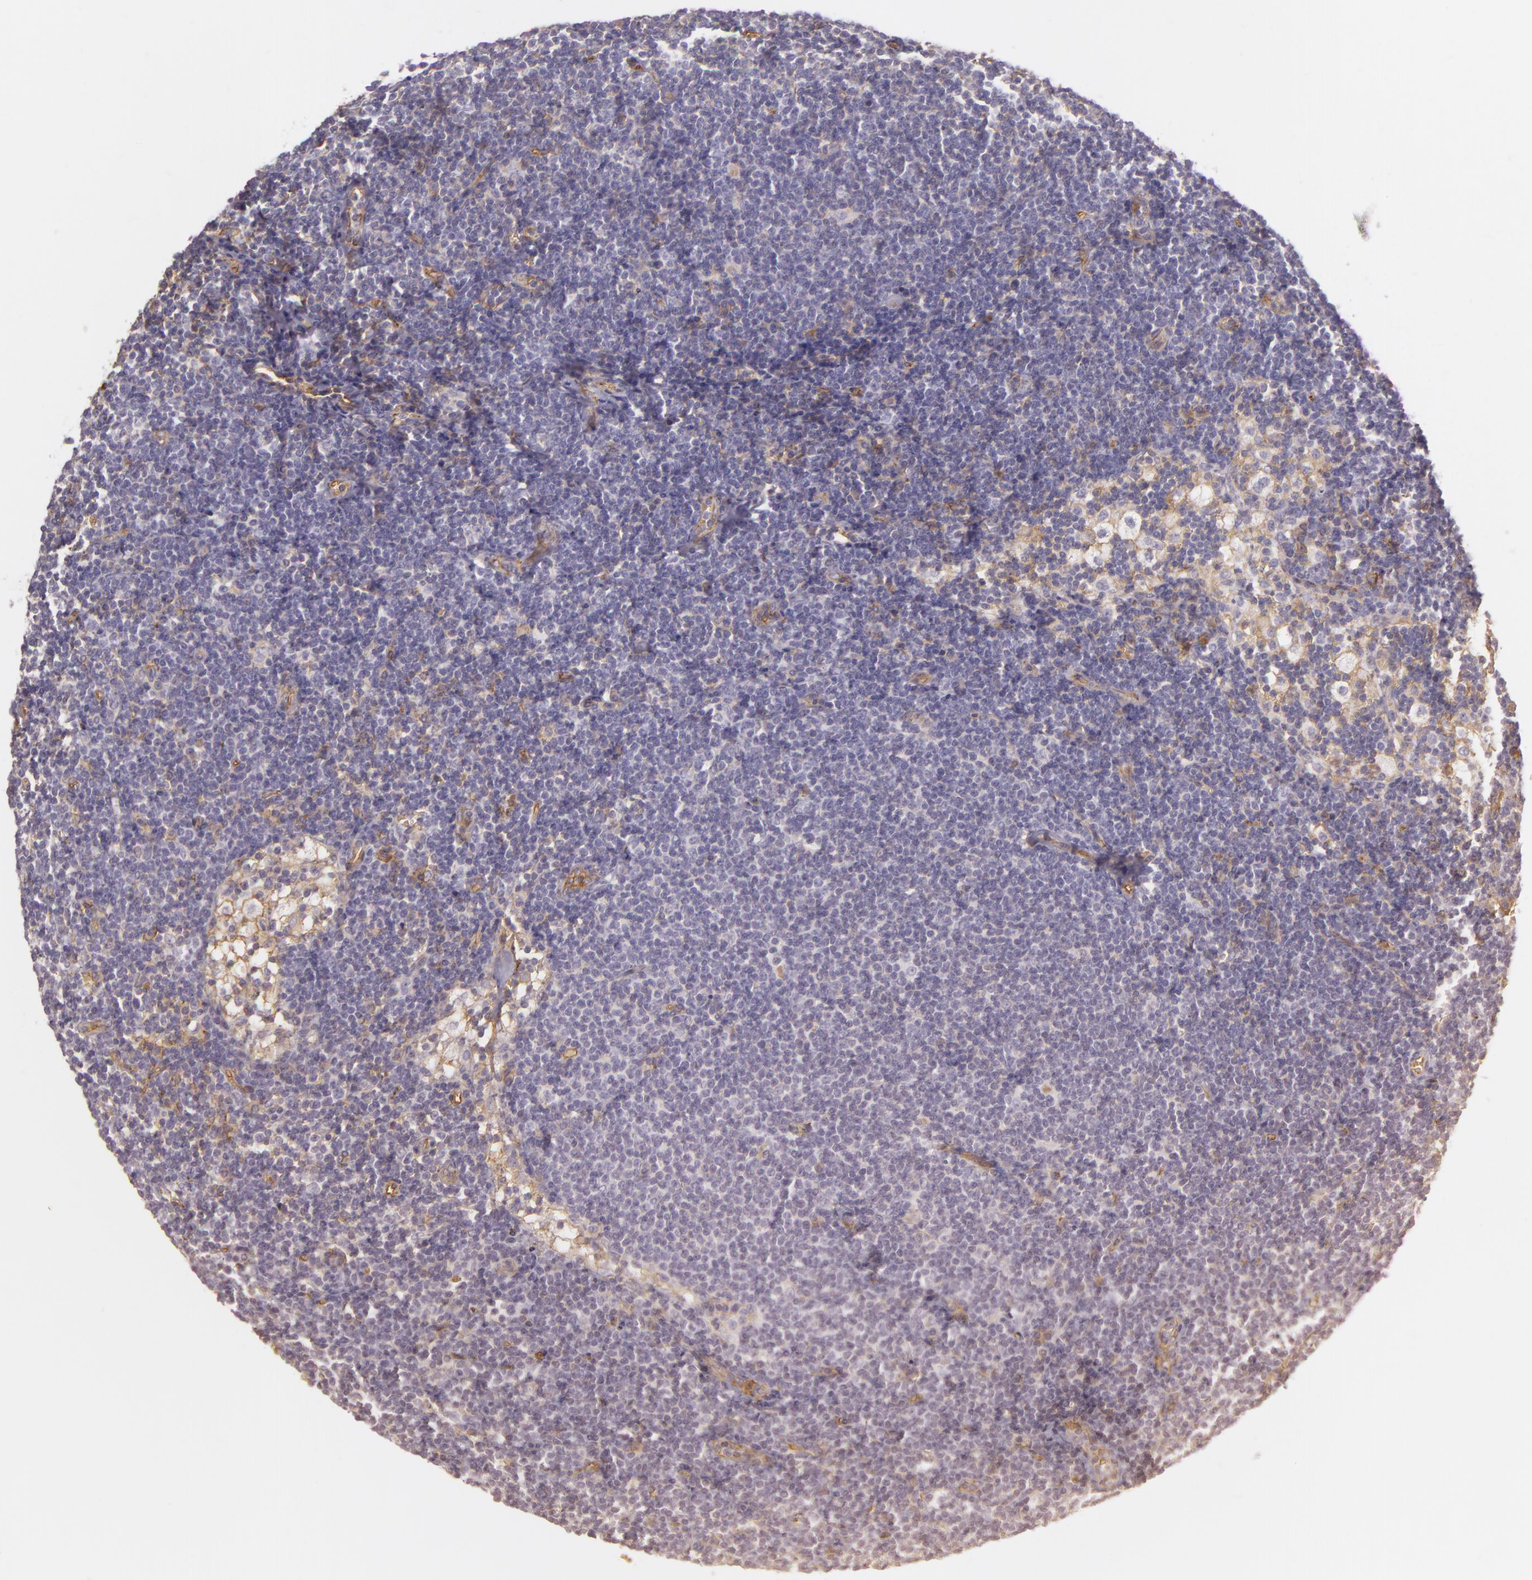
{"staining": {"intensity": "negative", "quantity": "none", "location": "none"}, "tissue": "lymphoma", "cell_type": "Tumor cells", "image_type": "cancer", "snomed": [{"axis": "morphology", "description": "Malignant lymphoma, non-Hodgkin's type, Low grade"}, {"axis": "topography", "description": "Lymph node"}], "caption": "This is an IHC histopathology image of low-grade malignant lymphoma, non-Hodgkin's type. There is no expression in tumor cells.", "gene": "CD59", "patient": {"sex": "male", "age": 65}}